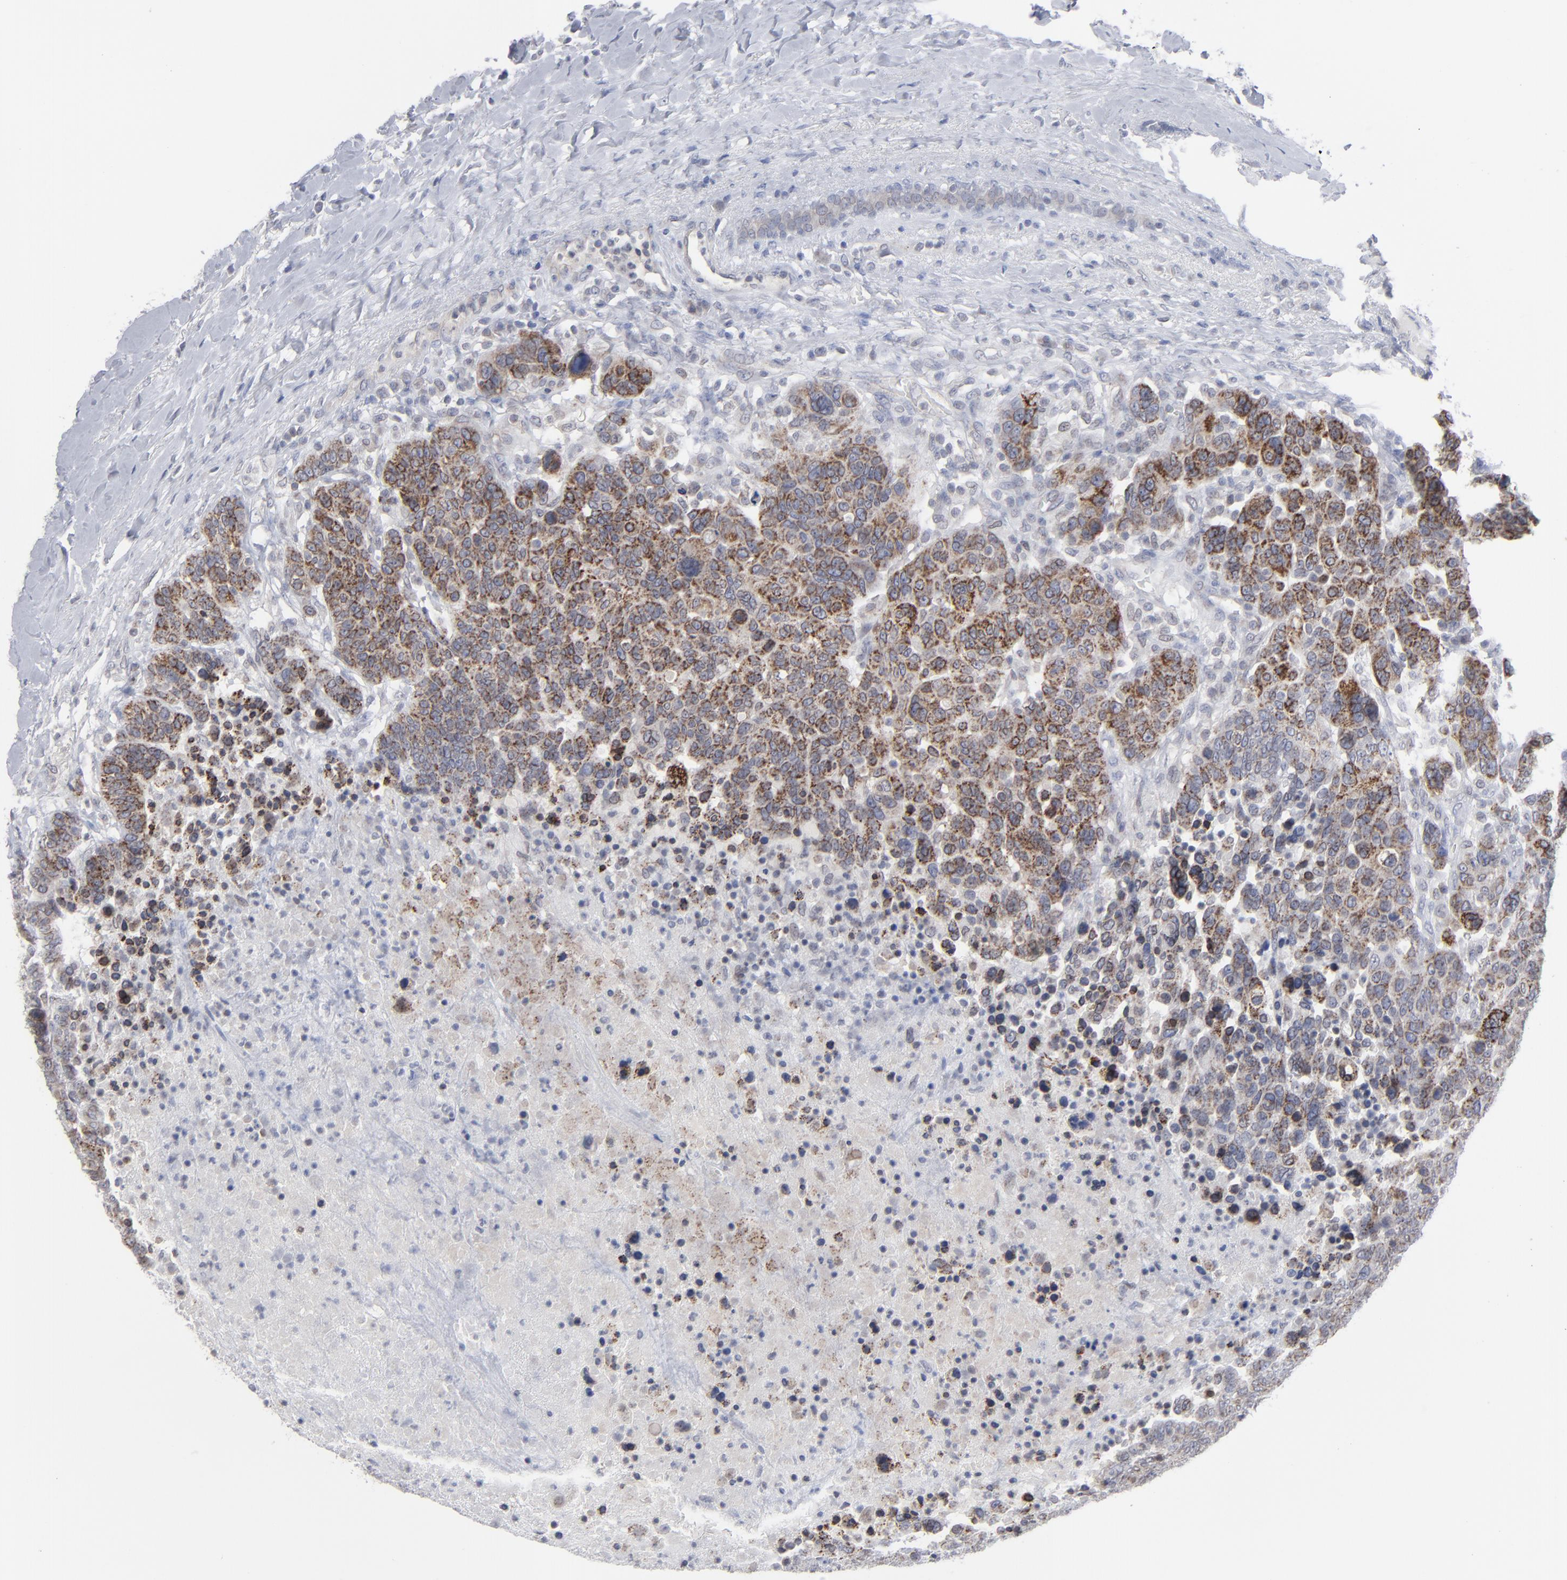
{"staining": {"intensity": "moderate", "quantity": "25%-75%", "location": "cytoplasmic/membranous"}, "tissue": "breast cancer", "cell_type": "Tumor cells", "image_type": "cancer", "snomed": [{"axis": "morphology", "description": "Duct carcinoma"}, {"axis": "topography", "description": "Breast"}], "caption": "Breast cancer was stained to show a protein in brown. There is medium levels of moderate cytoplasmic/membranous positivity in approximately 25%-75% of tumor cells.", "gene": "NUP88", "patient": {"sex": "female", "age": 37}}